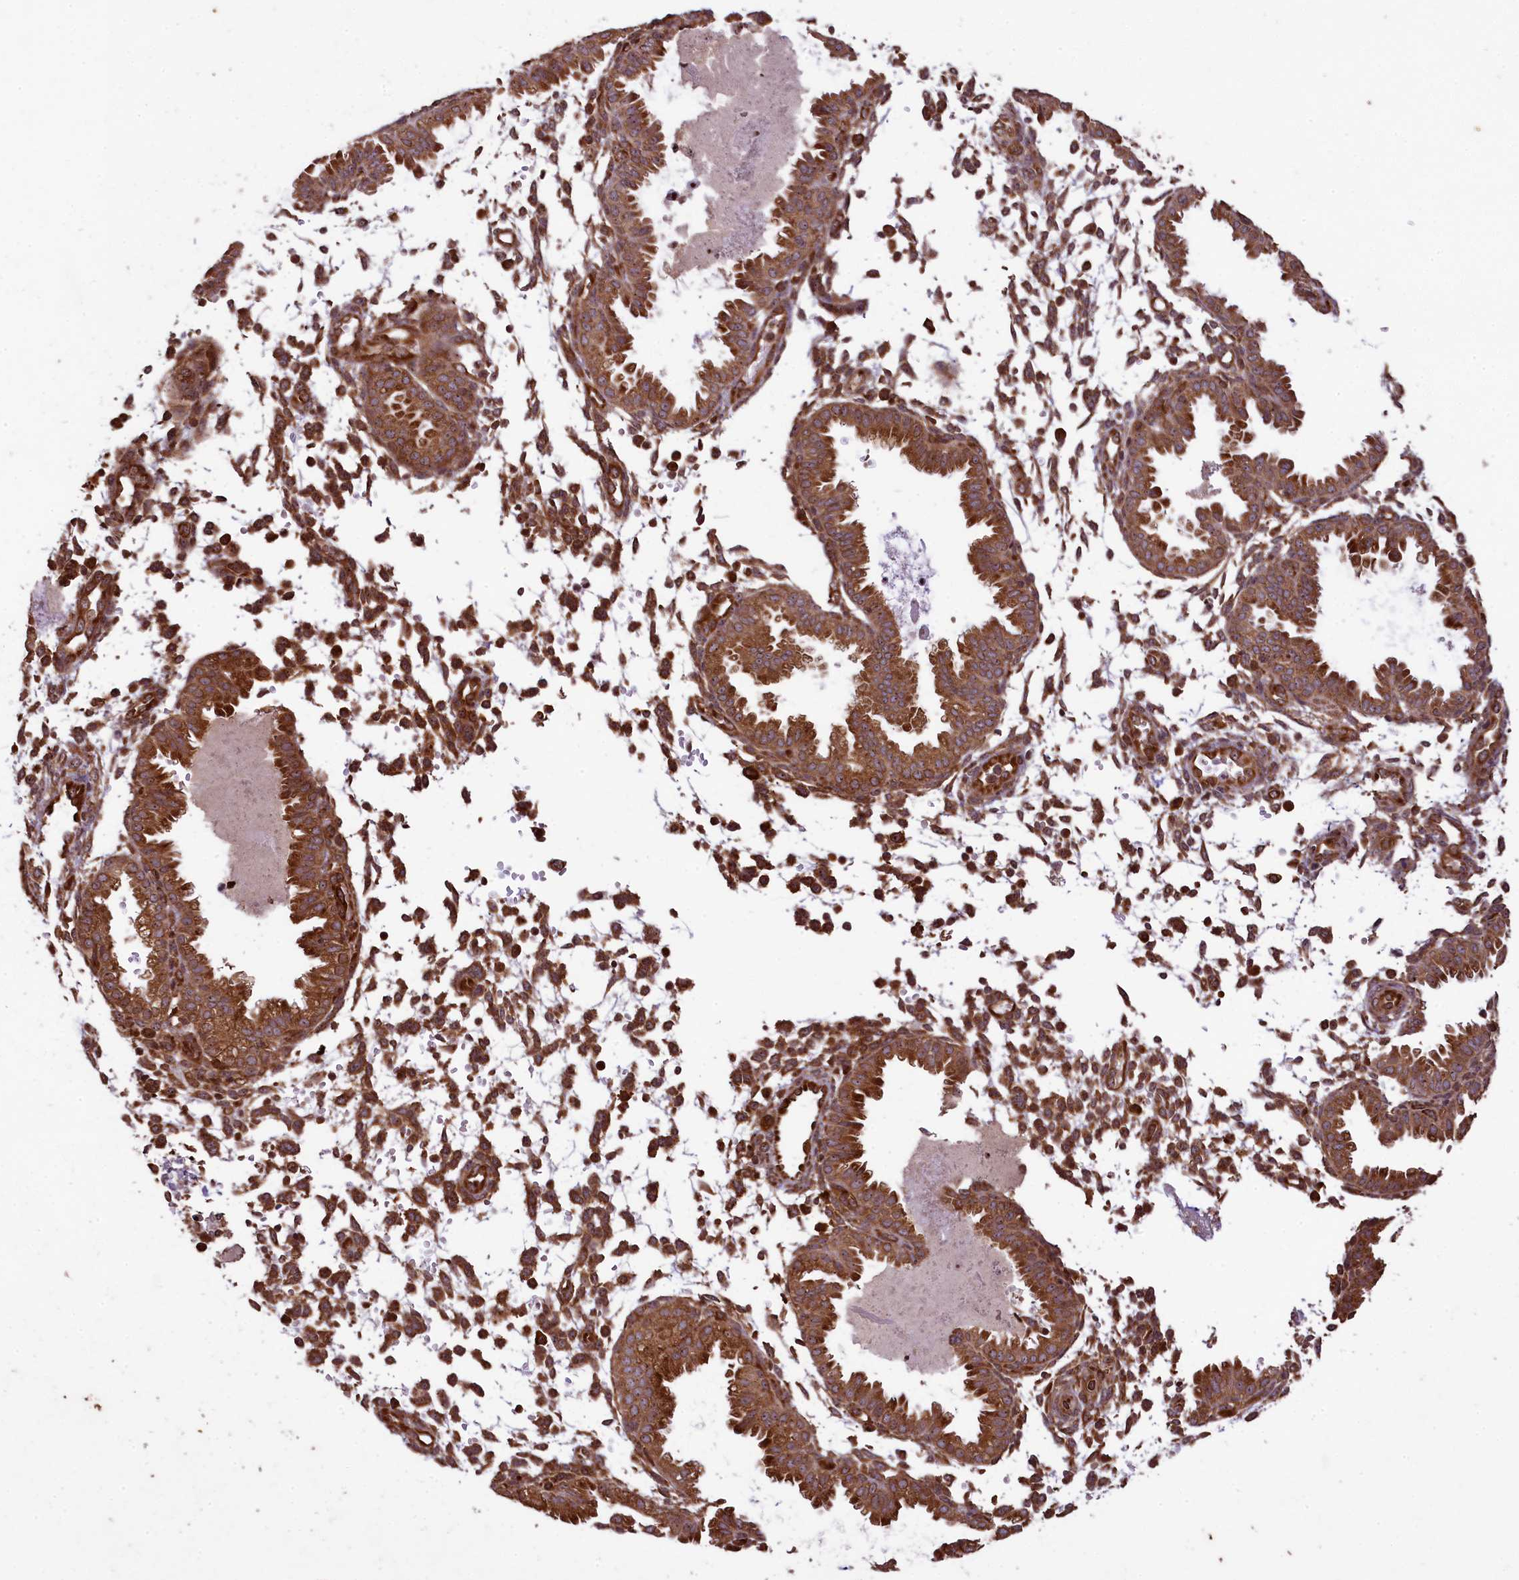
{"staining": {"intensity": "moderate", "quantity": ">75%", "location": "cytoplasmic/membranous"}, "tissue": "endometrium", "cell_type": "Cells in endometrial stroma", "image_type": "normal", "snomed": [{"axis": "morphology", "description": "Normal tissue, NOS"}, {"axis": "topography", "description": "Endometrium"}], "caption": "Brown immunohistochemical staining in normal human endometrium shows moderate cytoplasmic/membranous expression in about >75% of cells in endometrial stroma. The protein of interest is stained brown, and the nuclei are stained in blue (DAB IHC with brightfield microscopy, high magnification).", "gene": "LARP4", "patient": {"sex": "female", "age": 33}}